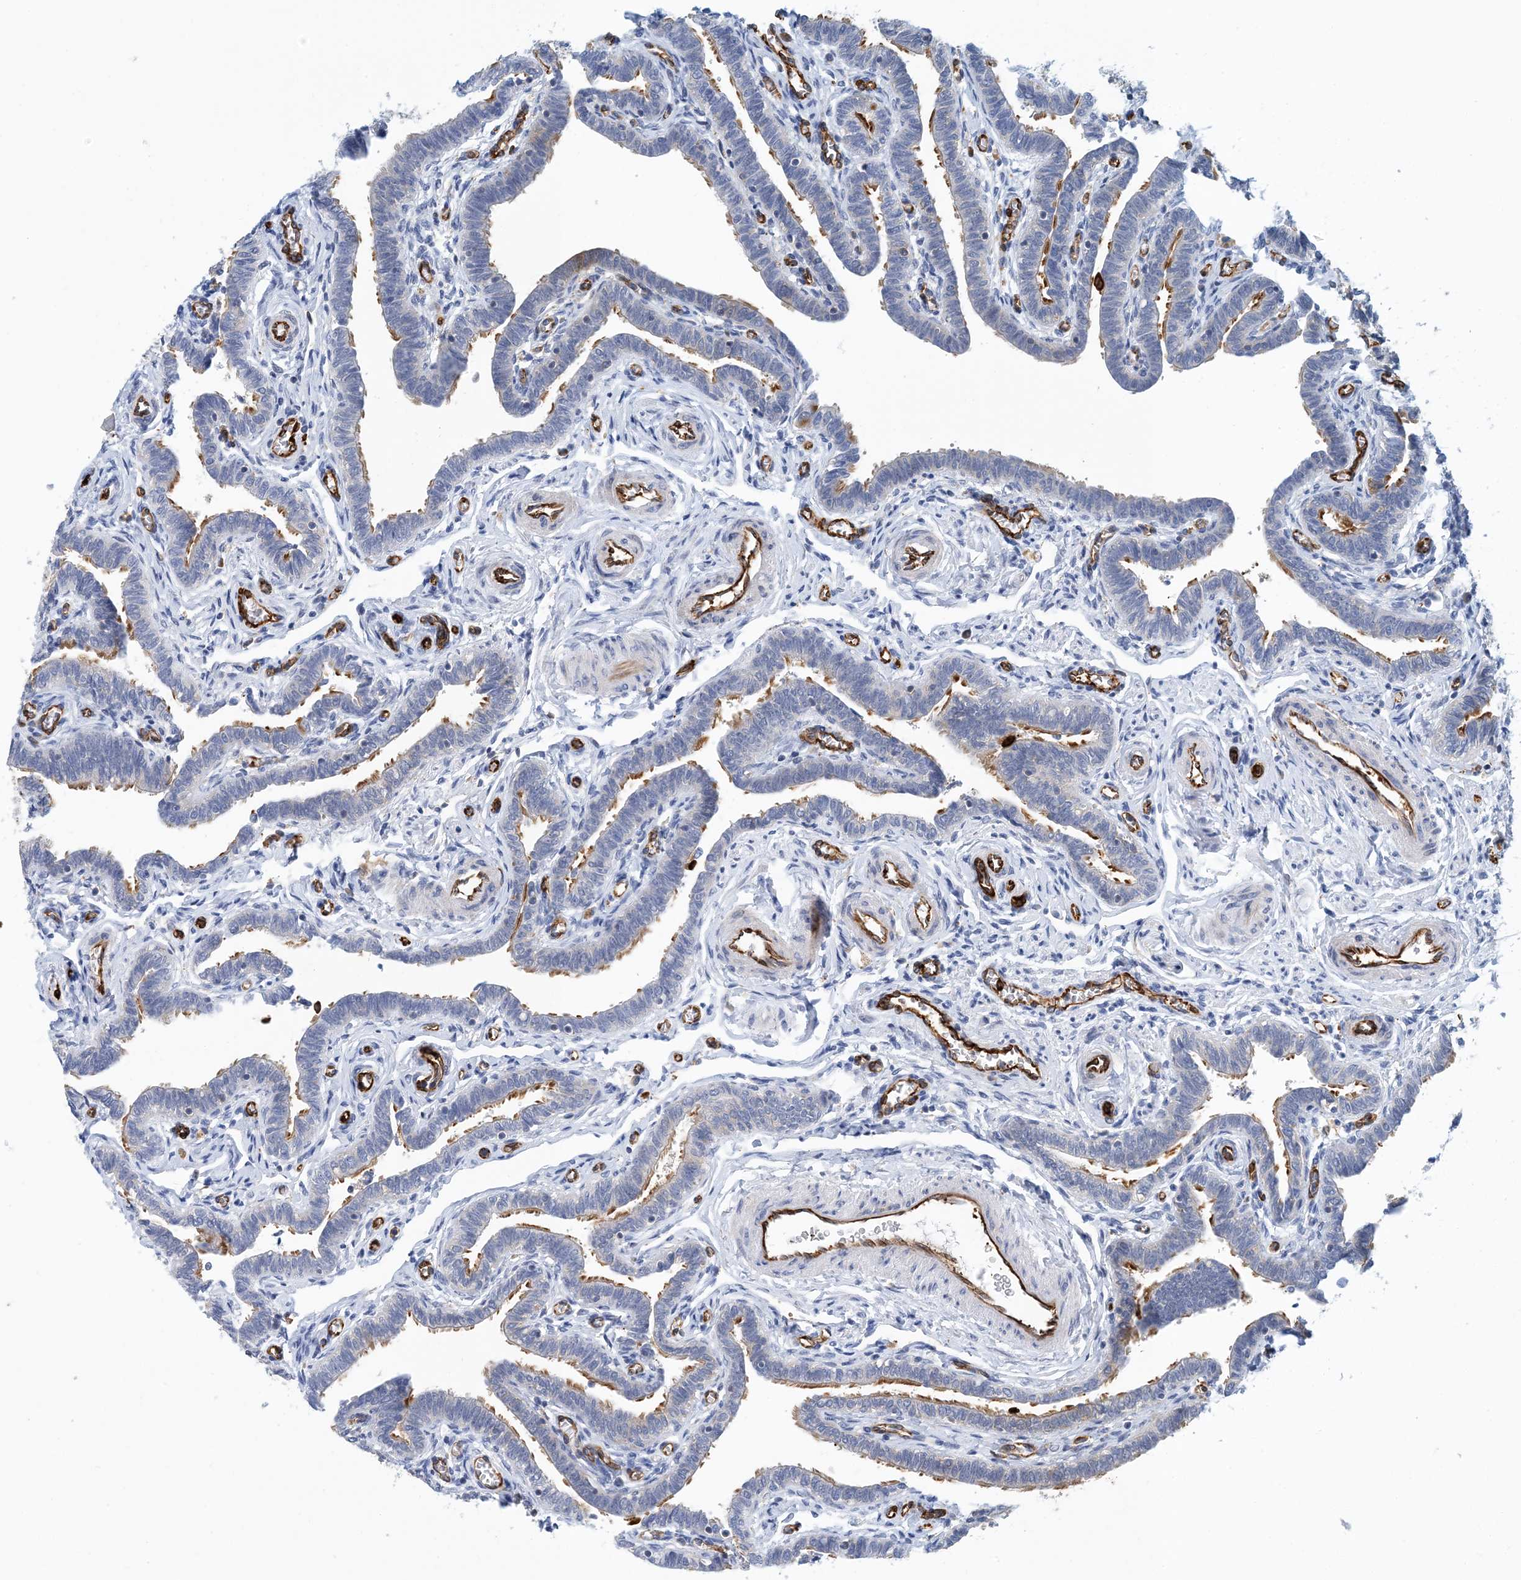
{"staining": {"intensity": "moderate", "quantity": "25%-75%", "location": "cytoplasmic/membranous"}, "tissue": "fallopian tube", "cell_type": "Glandular cells", "image_type": "normal", "snomed": [{"axis": "morphology", "description": "Normal tissue, NOS"}, {"axis": "topography", "description": "Fallopian tube"}], "caption": "IHC staining of unremarkable fallopian tube, which demonstrates medium levels of moderate cytoplasmic/membranous expression in approximately 25%-75% of glandular cells indicating moderate cytoplasmic/membranous protein positivity. The staining was performed using DAB (brown) for protein detection and nuclei were counterstained in hematoxylin (blue).", "gene": "PCDHA2", "patient": {"sex": "female", "age": 36}}